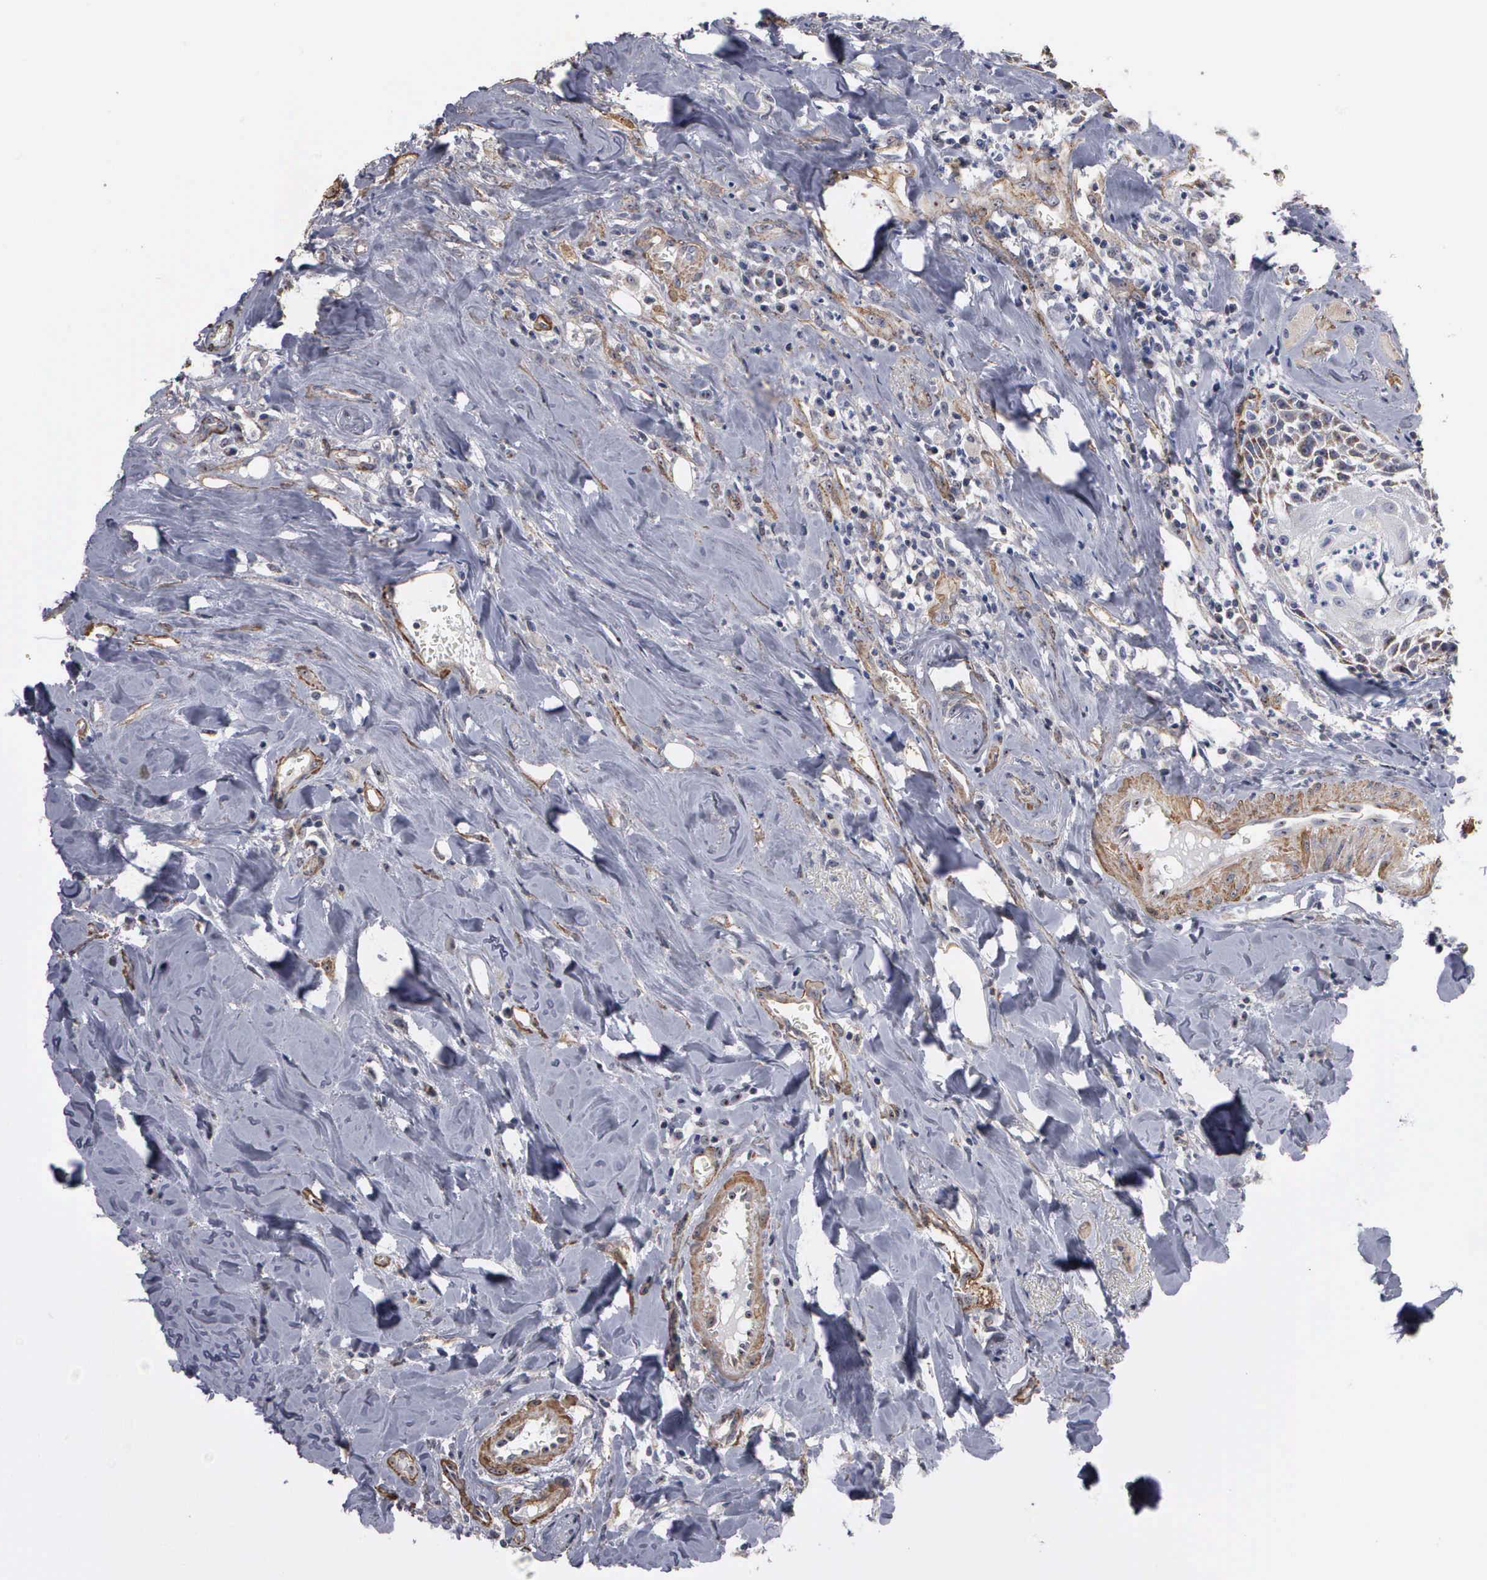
{"staining": {"intensity": "weak", "quantity": "25%-75%", "location": "cytoplasmic/membranous"}, "tissue": "head and neck cancer", "cell_type": "Tumor cells", "image_type": "cancer", "snomed": [{"axis": "morphology", "description": "Squamous cell carcinoma, NOS"}, {"axis": "topography", "description": "Oral tissue"}, {"axis": "topography", "description": "Head-Neck"}], "caption": "Head and neck cancer stained for a protein demonstrates weak cytoplasmic/membranous positivity in tumor cells.", "gene": "NGDN", "patient": {"sex": "female", "age": 82}}